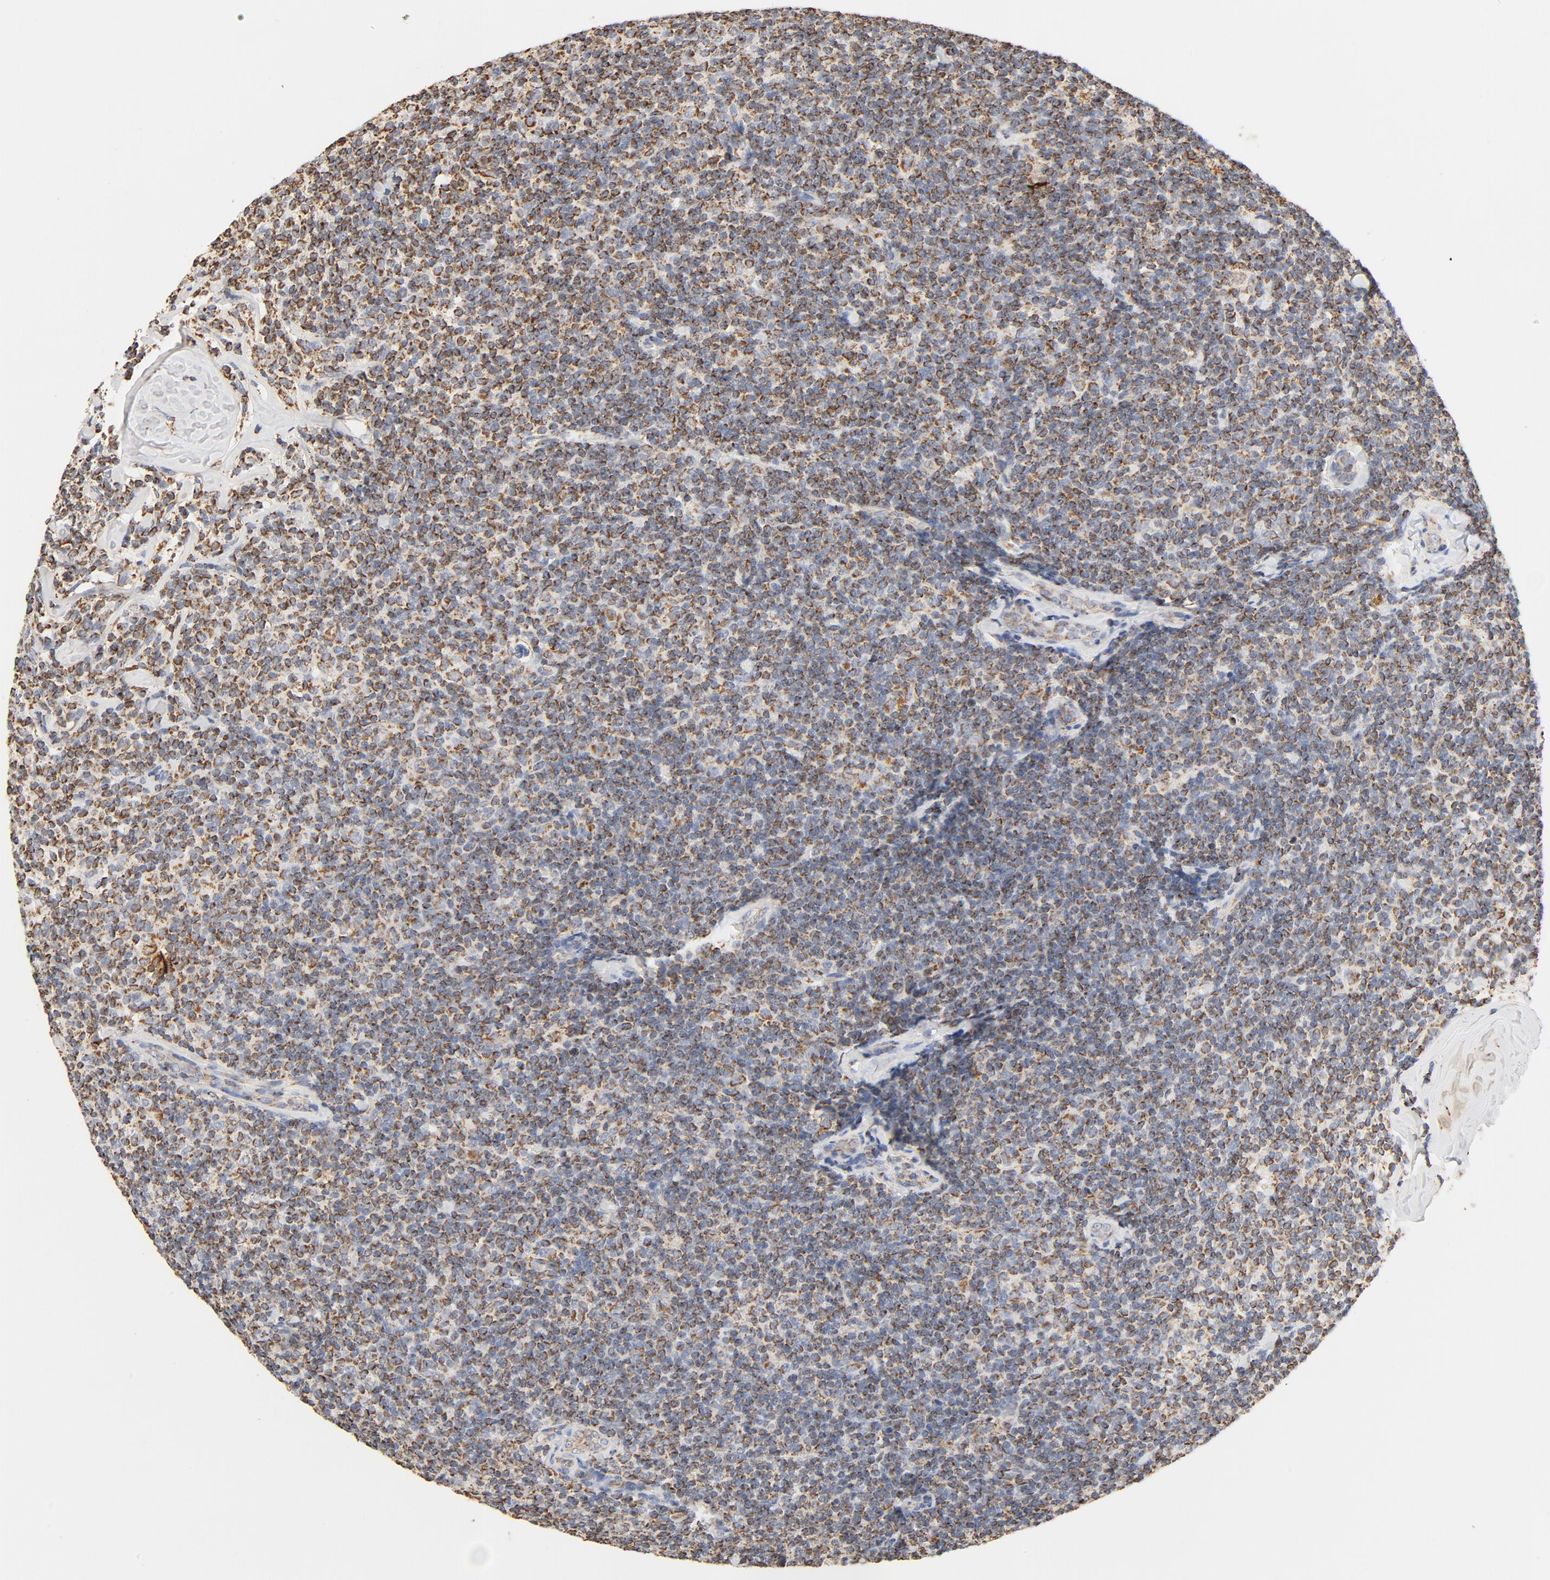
{"staining": {"intensity": "moderate", "quantity": ">75%", "location": "cytoplasmic/membranous"}, "tissue": "lymphoma", "cell_type": "Tumor cells", "image_type": "cancer", "snomed": [{"axis": "morphology", "description": "Malignant lymphoma, non-Hodgkin's type, Low grade"}, {"axis": "topography", "description": "Lymph node"}], "caption": "IHC (DAB (3,3'-diaminobenzidine)) staining of malignant lymphoma, non-Hodgkin's type (low-grade) shows moderate cytoplasmic/membranous protein expression in about >75% of tumor cells.", "gene": "COX4I1", "patient": {"sex": "female", "age": 56}}